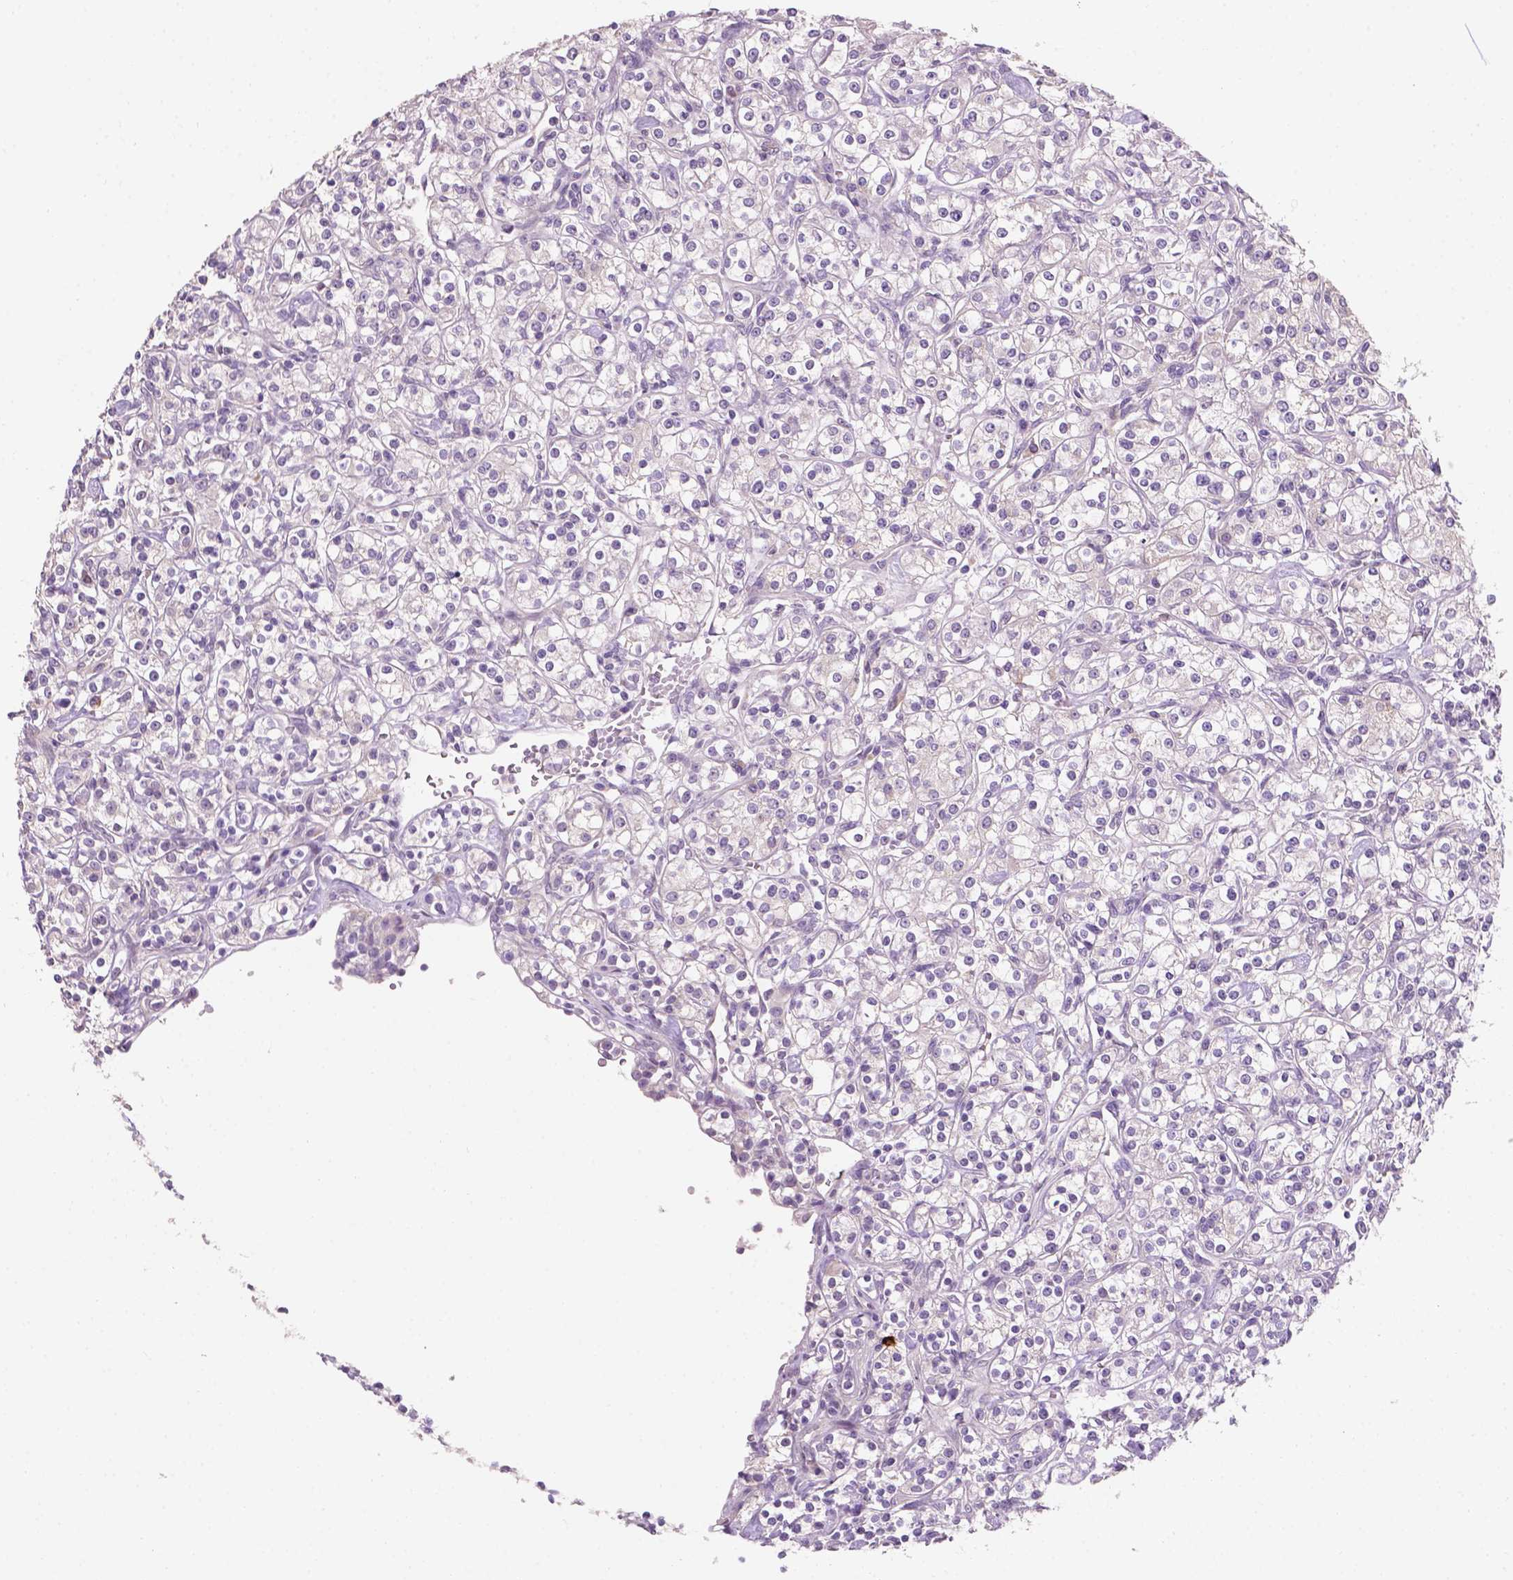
{"staining": {"intensity": "negative", "quantity": "none", "location": "none"}, "tissue": "renal cancer", "cell_type": "Tumor cells", "image_type": "cancer", "snomed": [{"axis": "morphology", "description": "Adenocarcinoma, NOS"}, {"axis": "topography", "description": "Kidney"}], "caption": "High magnification brightfield microscopy of adenocarcinoma (renal) stained with DAB (3,3'-diaminobenzidine) (brown) and counterstained with hematoxylin (blue): tumor cells show no significant expression.", "gene": "GXYLT2", "patient": {"sex": "male", "age": 77}}